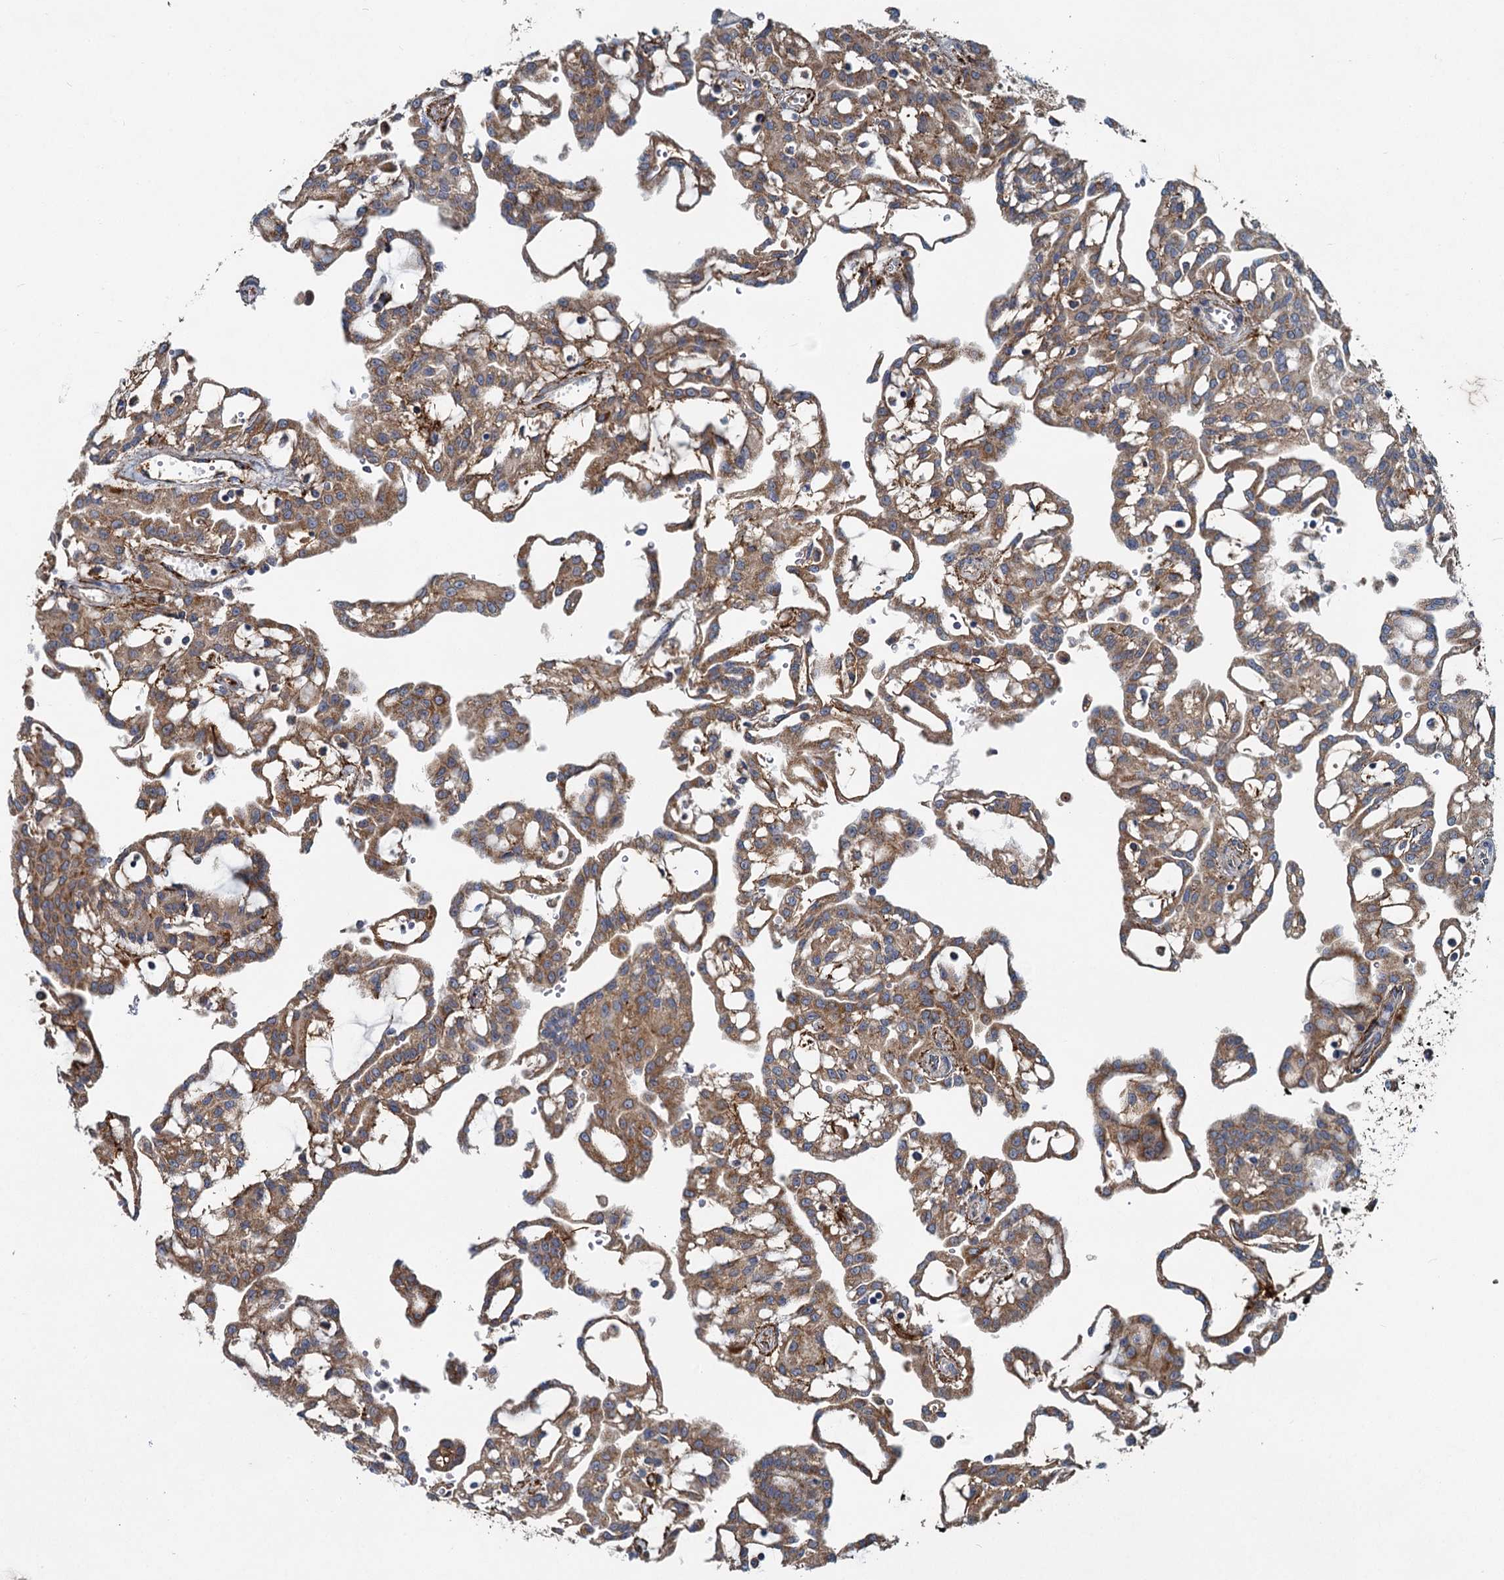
{"staining": {"intensity": "moderate", "quantity": ">75%", "location": "cytoplasmic/membranous"}, "tissue": "renal cancer", "cell_type": "Tumor cells", "image_type": "cancer", "snomed": [{"axis": "morphology", "description": "Adenocarcinoma, NOS"}, {"axis": "topography", "description": "Kidney"}], "caption": "Human adenocarcinoma (renal) stained for a protein (brown) exhibits moderate cytoplasmic/membranous positive expression in approximately >75% of tumor cells.", "gene": "ADCY2", "patient": {"sex": "male", "age": 63}}